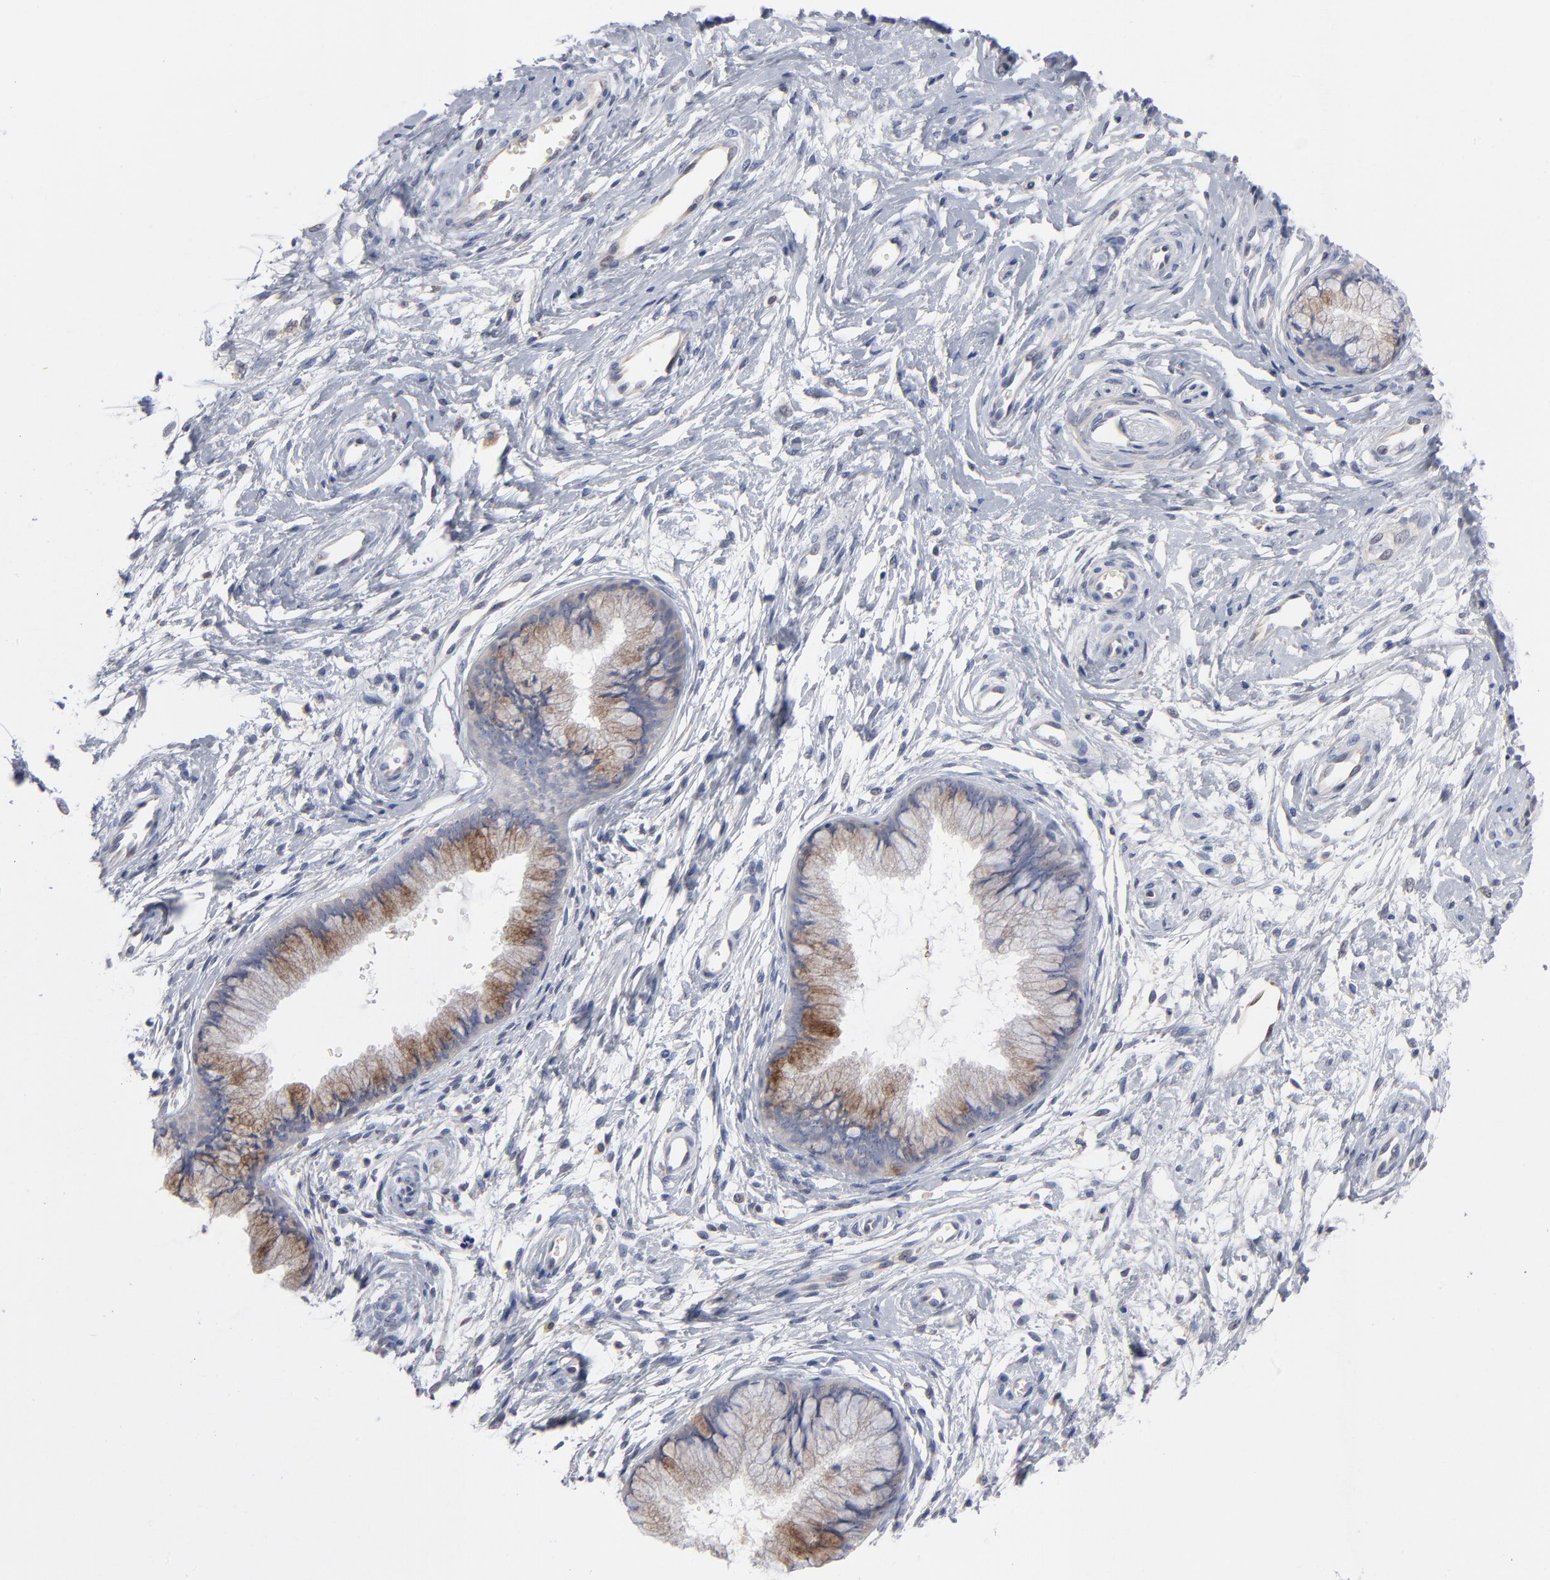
{"staining": {"intensity": "moderate", "quantity": ">75%", "location": "cytoplasmic/membranous"}, "tissue": "cervix", "cell_type": "Glandular cells", "image_type": "normal", "snomed": [{"axis": "morphology", "description": "Normal tissue, NOS"}, {"axis": "topography", "description": "Cervix"}], "caption": "Approximately >75% of glandular cells in benign cervix show moderate cytoplasmic/membranous protein staining as visualized by brown immunohistochemical staining.", "gene": "ARRB1", "patient": {"sex": "female", "age": 39}}